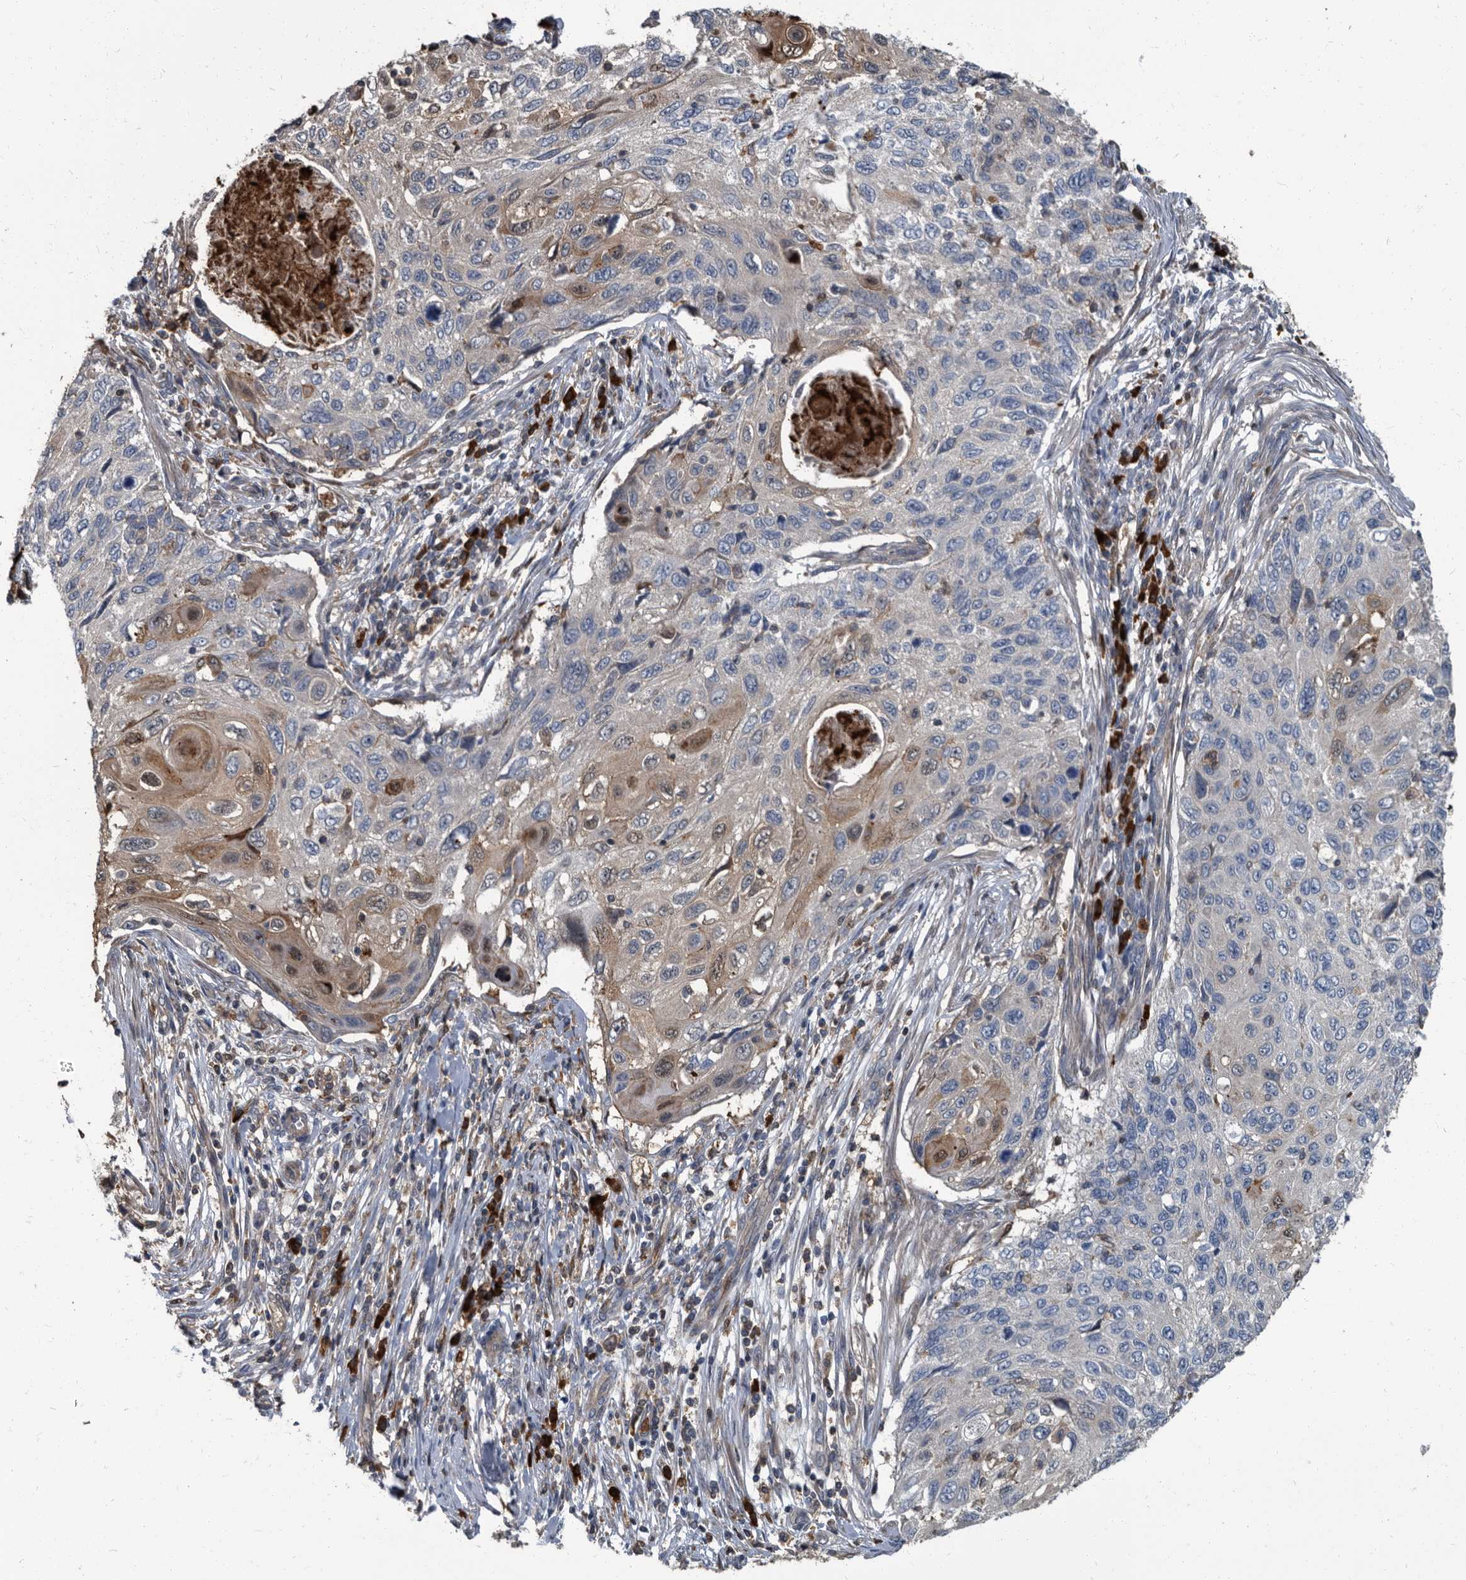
{"staining": {"intensity": "weak", "quantity": "<25%", "location": "cytoplasmic/membranous,nuclear"}, "tissue": "cervical cancer", "cell_type": "Tumor cells", "image_type": "cancer", "snomed": [{"axis": "morphology", "description": "Squamous cell carcinoma, NOS"}, {"axis": "topography", "description": "Cervix"}], "caption": "This image is of cervical cancer (squamous cell carcinoma) stained with immunohistochemistry (IHC) to label a protein in brown with the nuclei are counter-stained blue. There is no staining in tumor cells.", "gene": "CDV3", "patient": {"sex": "female", "age": 70}}